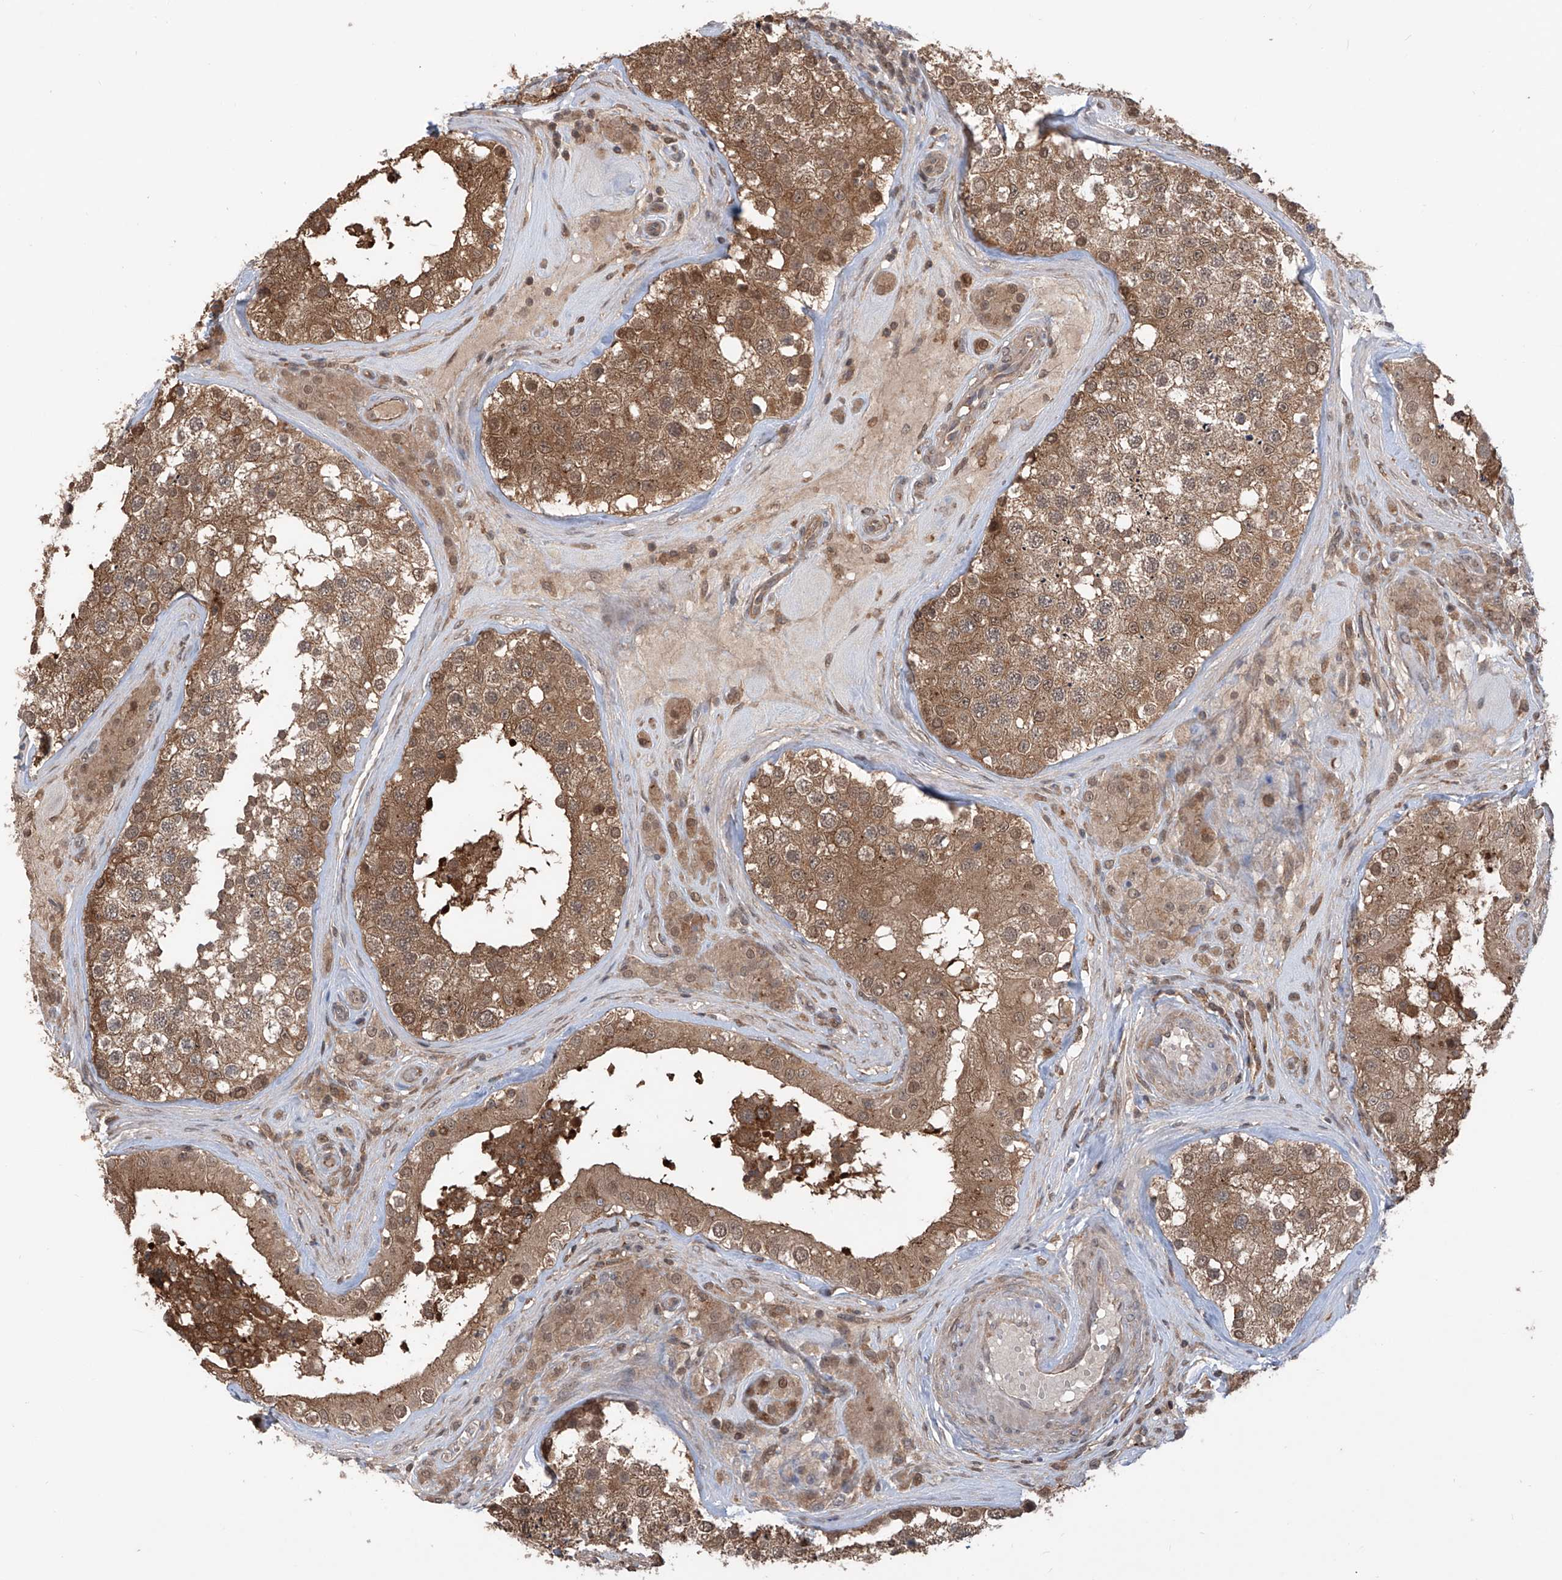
{"staining": {"intensity": "moderate", "quantity": ">75%", "location": "cytoplasmic/membranous,nuclear"}, "tissue": "testis", "cell_type": "Cells in seminiferous ducts", "image_type": "normal", "snomed": [{"axis": "morphology", "description": "Normal tissue, NOS"}, {"axis": "topography", "description": "Testis"}], "caption": "The image demonstrates a brown stain indicating the presence of a protein in the cytoplasmic/membranous,nuclear of cells in seminiferous ducts in testis. The staining was performed using DAB to visualize the protein expression in brown, while the nuclei were stained in blue with hematoxylin (Magnification: 20x).", "gene": "HOXC8", "patient": {"sex": "male", "age": 46}}